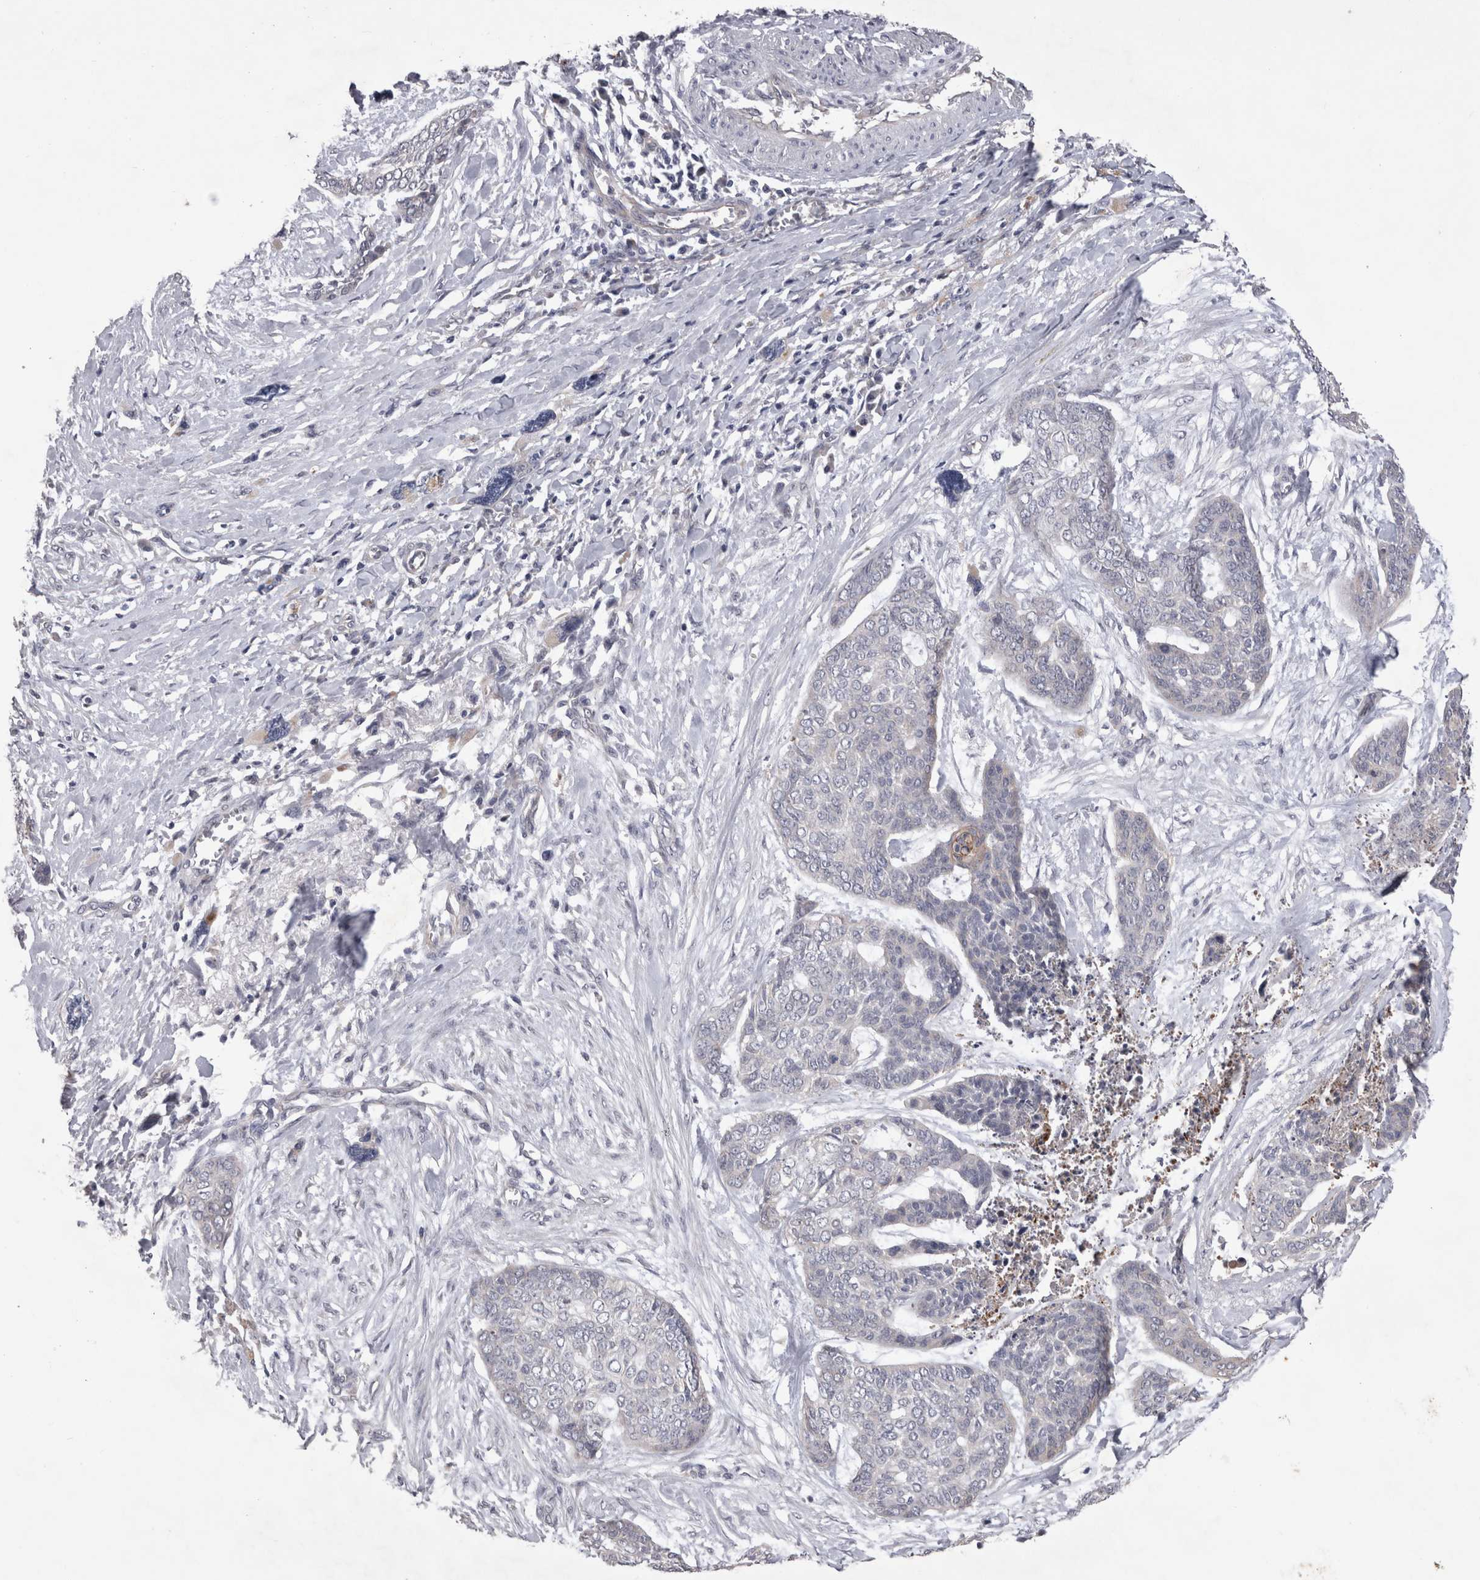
{"staining": {"intensity": "negative", "quantity": "none", "location": "none"}, "tissue": "skin cancer", "cell_type": "Tumor cells", "image_type": "cancer", "snomed": [{"axis": "morphology", "description": "Basal cell carcinoma"}, {"axis": "topography", "description": "Skin"}], "caption": "Tumor cells are negative for protein expression in human basal cell carcinoma (skin).", "gene": "CTBS", "patient": {"sex": "female", "age": 64}}